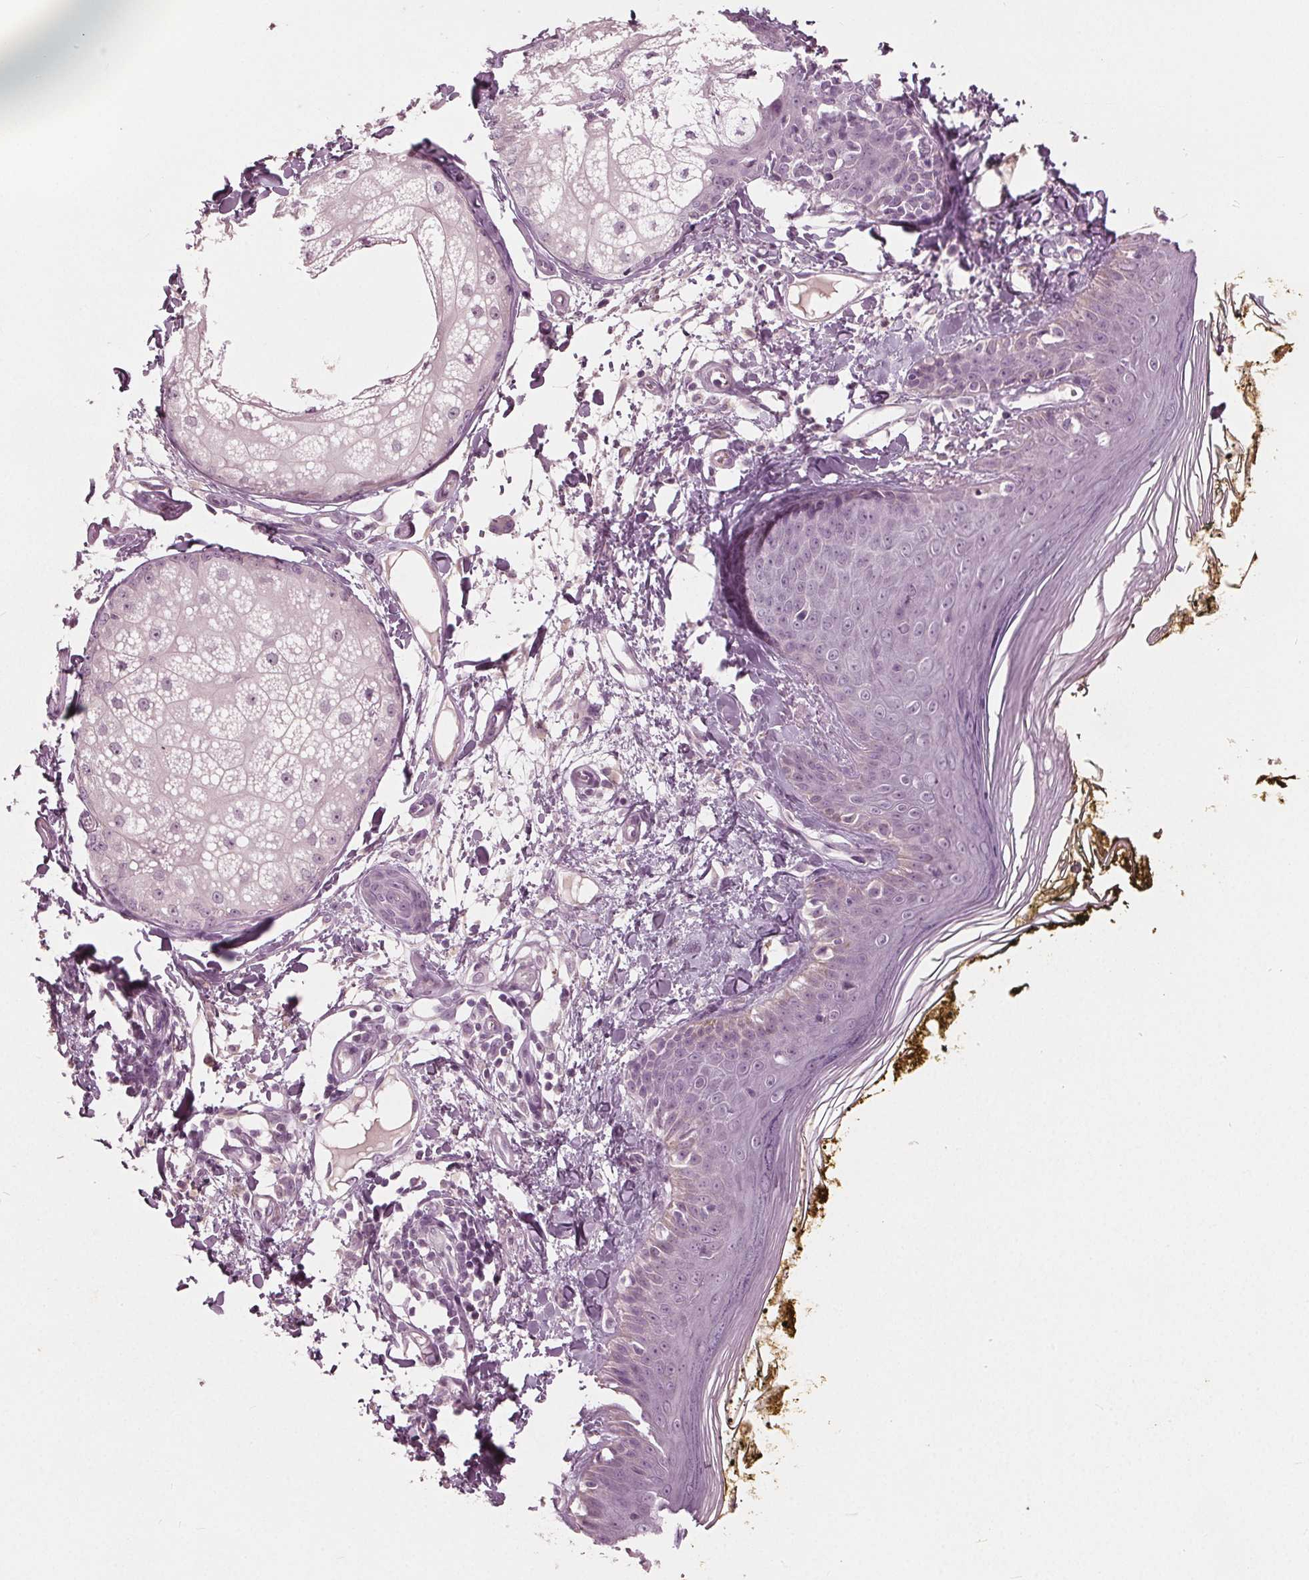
{"staining": {"intensity": "negative", "quantity": "none", "location": "none"}, "tissue": "skin", "cell_type": "Fibroblasts", "image_type": "normal", "snomed": [{"axis": "morphology", "description": "Normal tissue, NOS"}, {"axis": "topography", "description": "Skin"}], "caption": "High magnification brightfield microscopy of benign skin stained with DAB (3,3'-diaminobenzidine) (brown) and counterstained with hematoxylin (blue): fibroblasts show no significant expression.", "gene": "TKFC", "patient": {"sex": "male", "age": 76}}